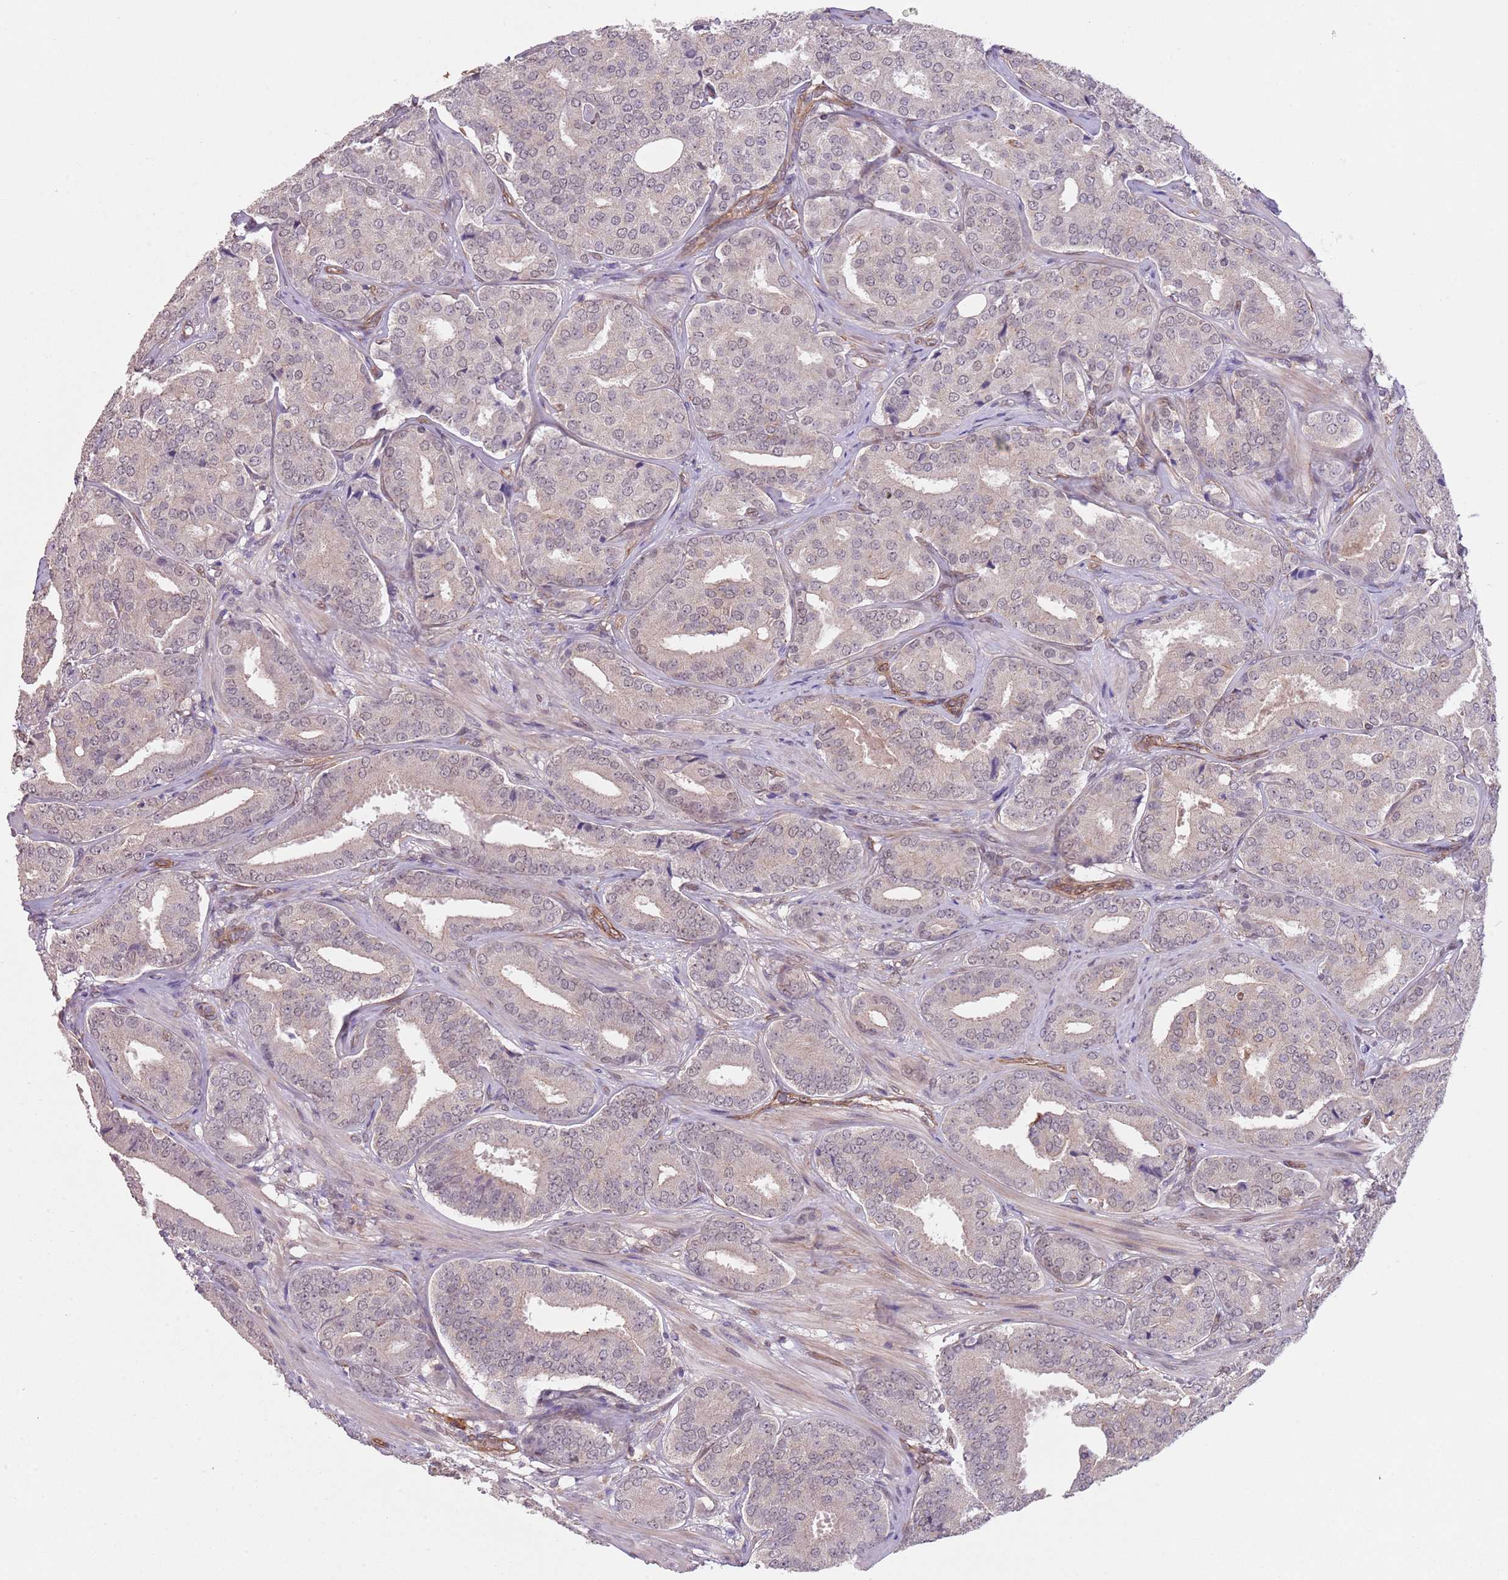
{"staining": {"intensity": "weak", "quantity": "<25%", "location": "nuclear"}, "tissue": "prostate cancer", "cell_type": "Tumor cells", "image_type": "cancer", "snomed": [{"axis": "morphology", "description": "Adenocarcinoma, High grade"}, {"axis": "topography", "description": "Prostate"}], "caption": "IHC micrograph of human prostate cancer (adenocarcinoma (high-grade)) stained for a protein (brown), which shows no positivity in tumor cells.", "gene": "CREBZF", "patient": {"sex": "male", "age": 63}}